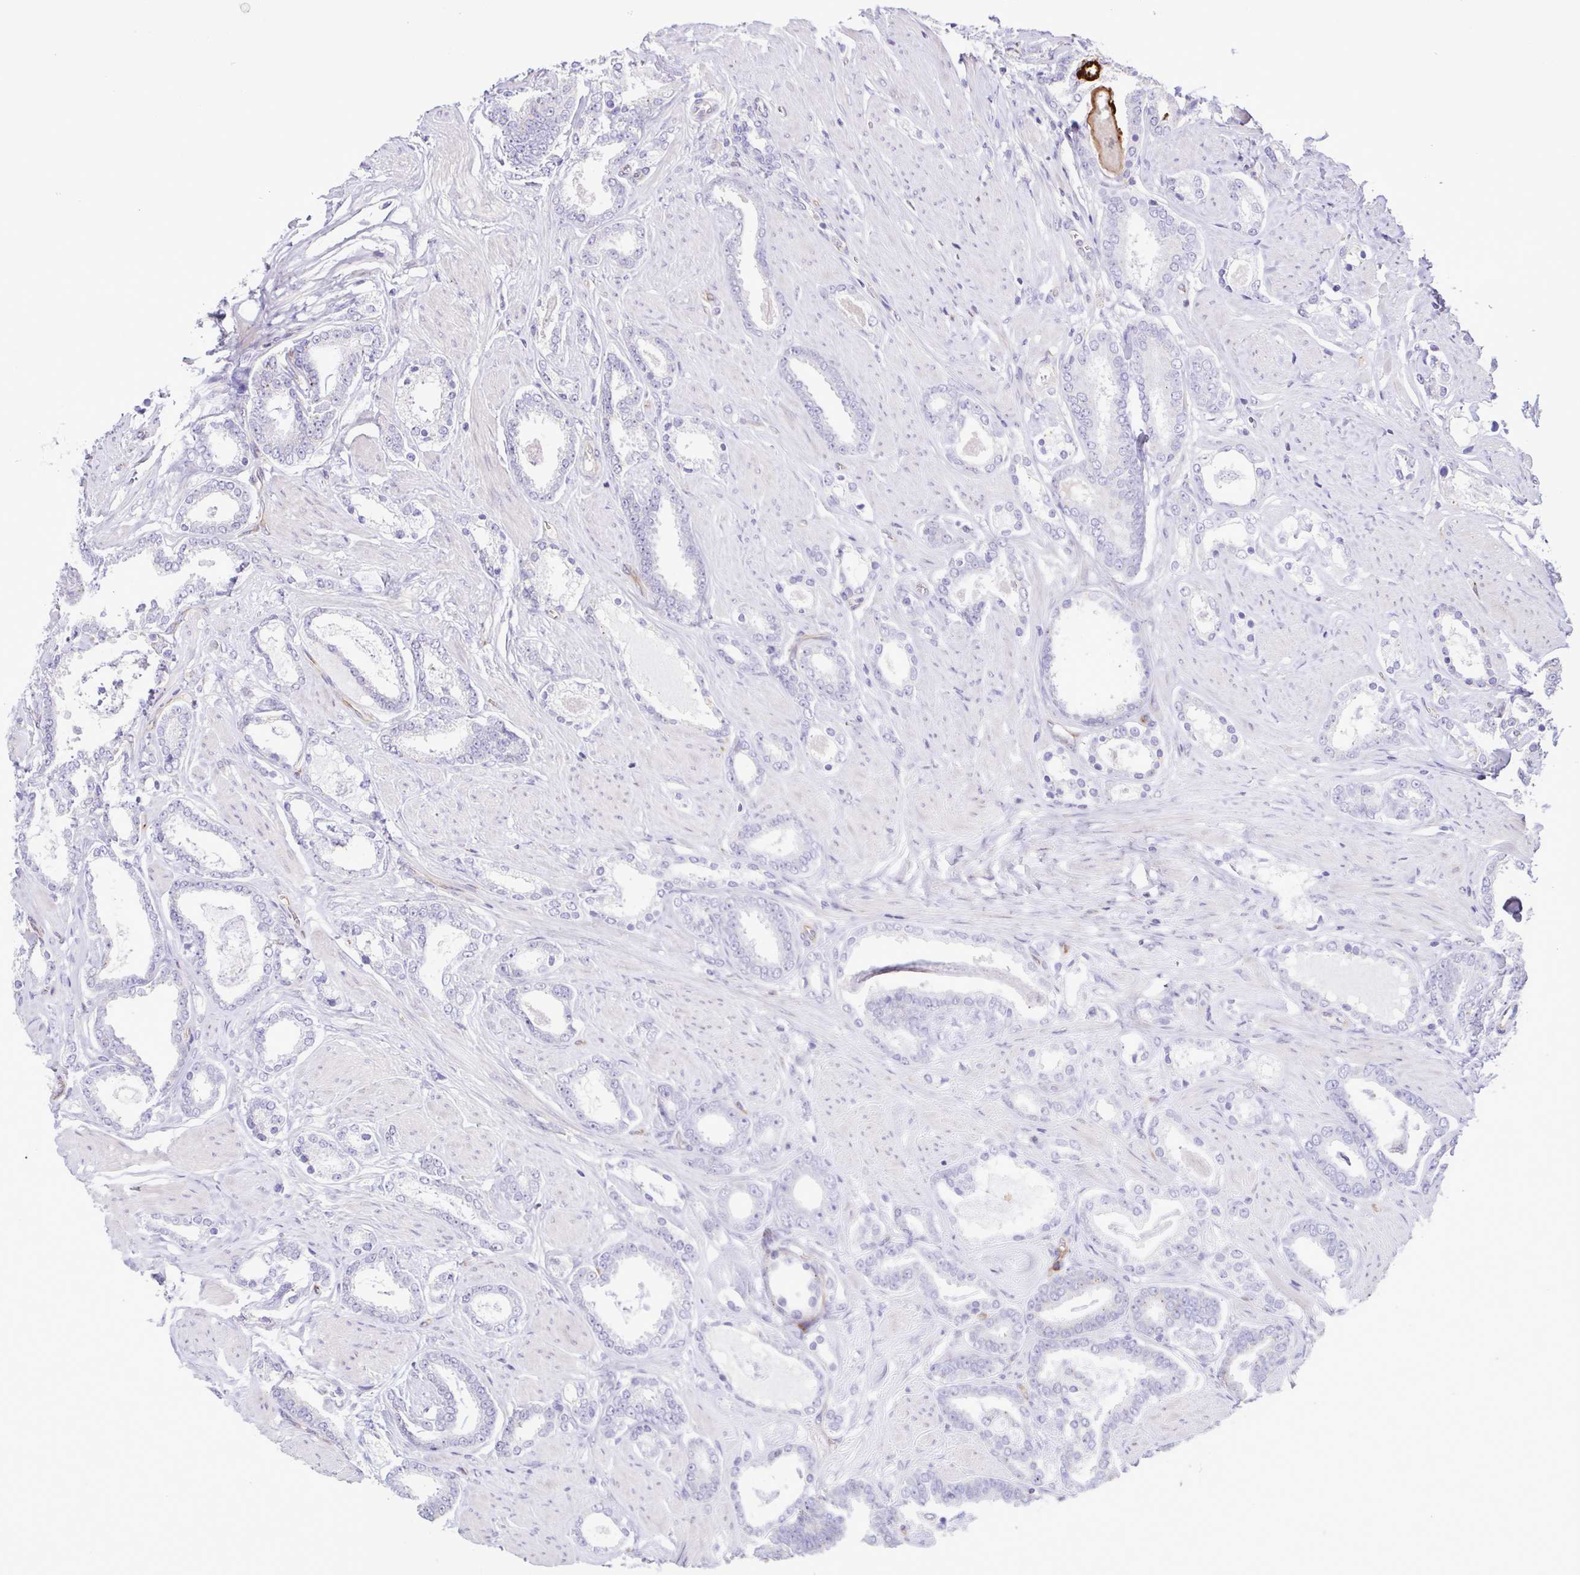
{"staining": {"intensity": "negative", "quantity": "none", "location": "none"}, "tissue": "prostate cancer", "cell_type": "Tumor cells", "image_type": "cancer", "snomed": [{"axis": "morphology", "description": "Adenocarcinoma, High grade"}, {"axis": "topography", "description": "Prostate"}], "caption": "The photomicrograph exhibits no significant positivity in tumor cells of prostate high-grade adenocarcinoma. (Immunohistochemistry (ihc), brightfield microscopy, high magnification).", "gene": "FLT1", "patient": {"sex": "male", "age": 63}}